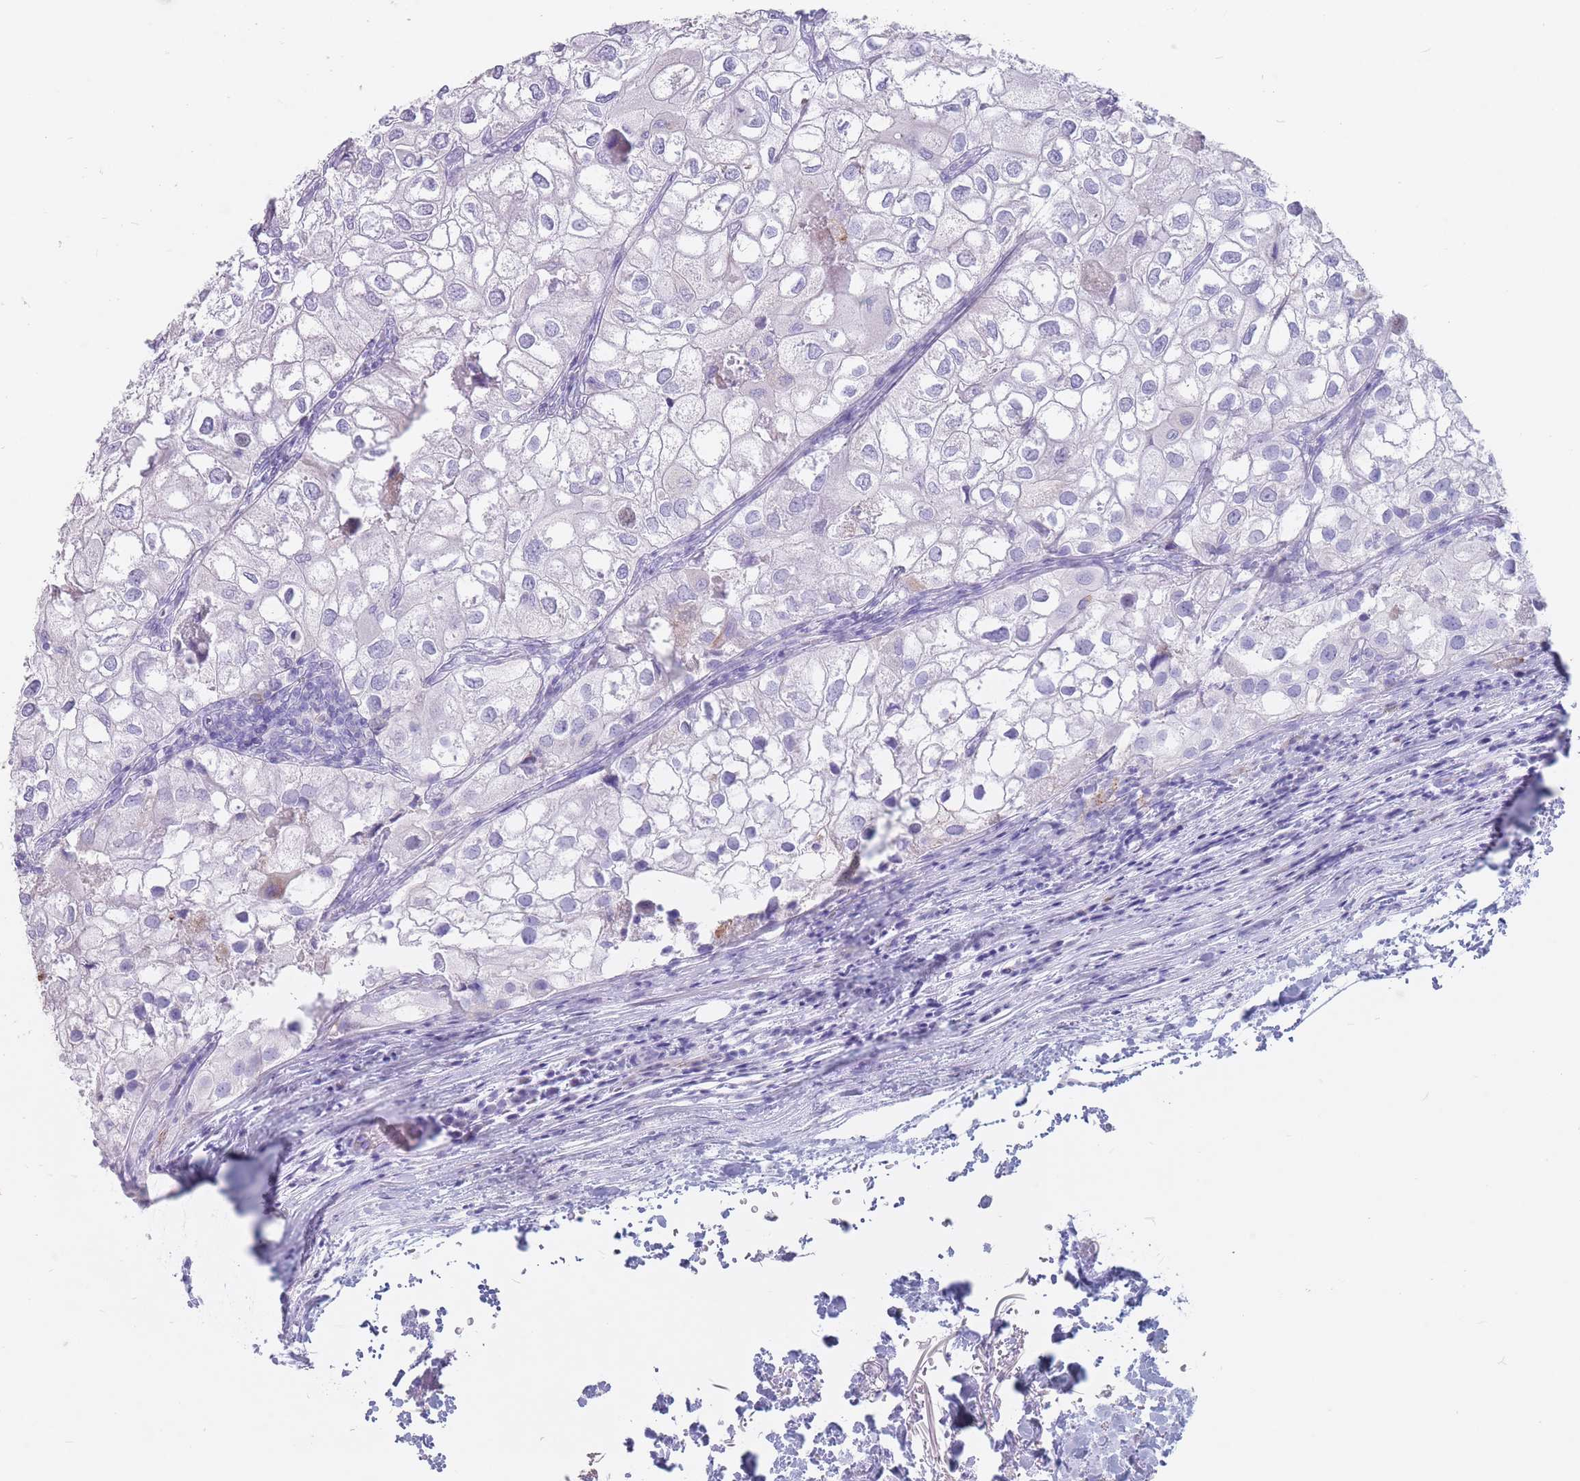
{"staining": {"intensity": "negative", "quantity": "none", "location": "none"}, "tissue": "urothelial cancer", "cell_type": "Tumor cells", "image_type": "cancer", "snomed": [{"axis": "morphology", "description": "Urothelial carcinoma, High grade"}, {"axis": "topography", "description": "Urinary bladder"}], "caption": "Tumor cells are negative for protein expression in human urothelial carcinoma (high-grade). The staining is performed using DAB (3,3'-diaminobenzidine) brown chromogen with nuclei counter-stained in using hematoxylin.", "gene": "ST3GAL5", "patient": {"sex": "male", "age": 64}}